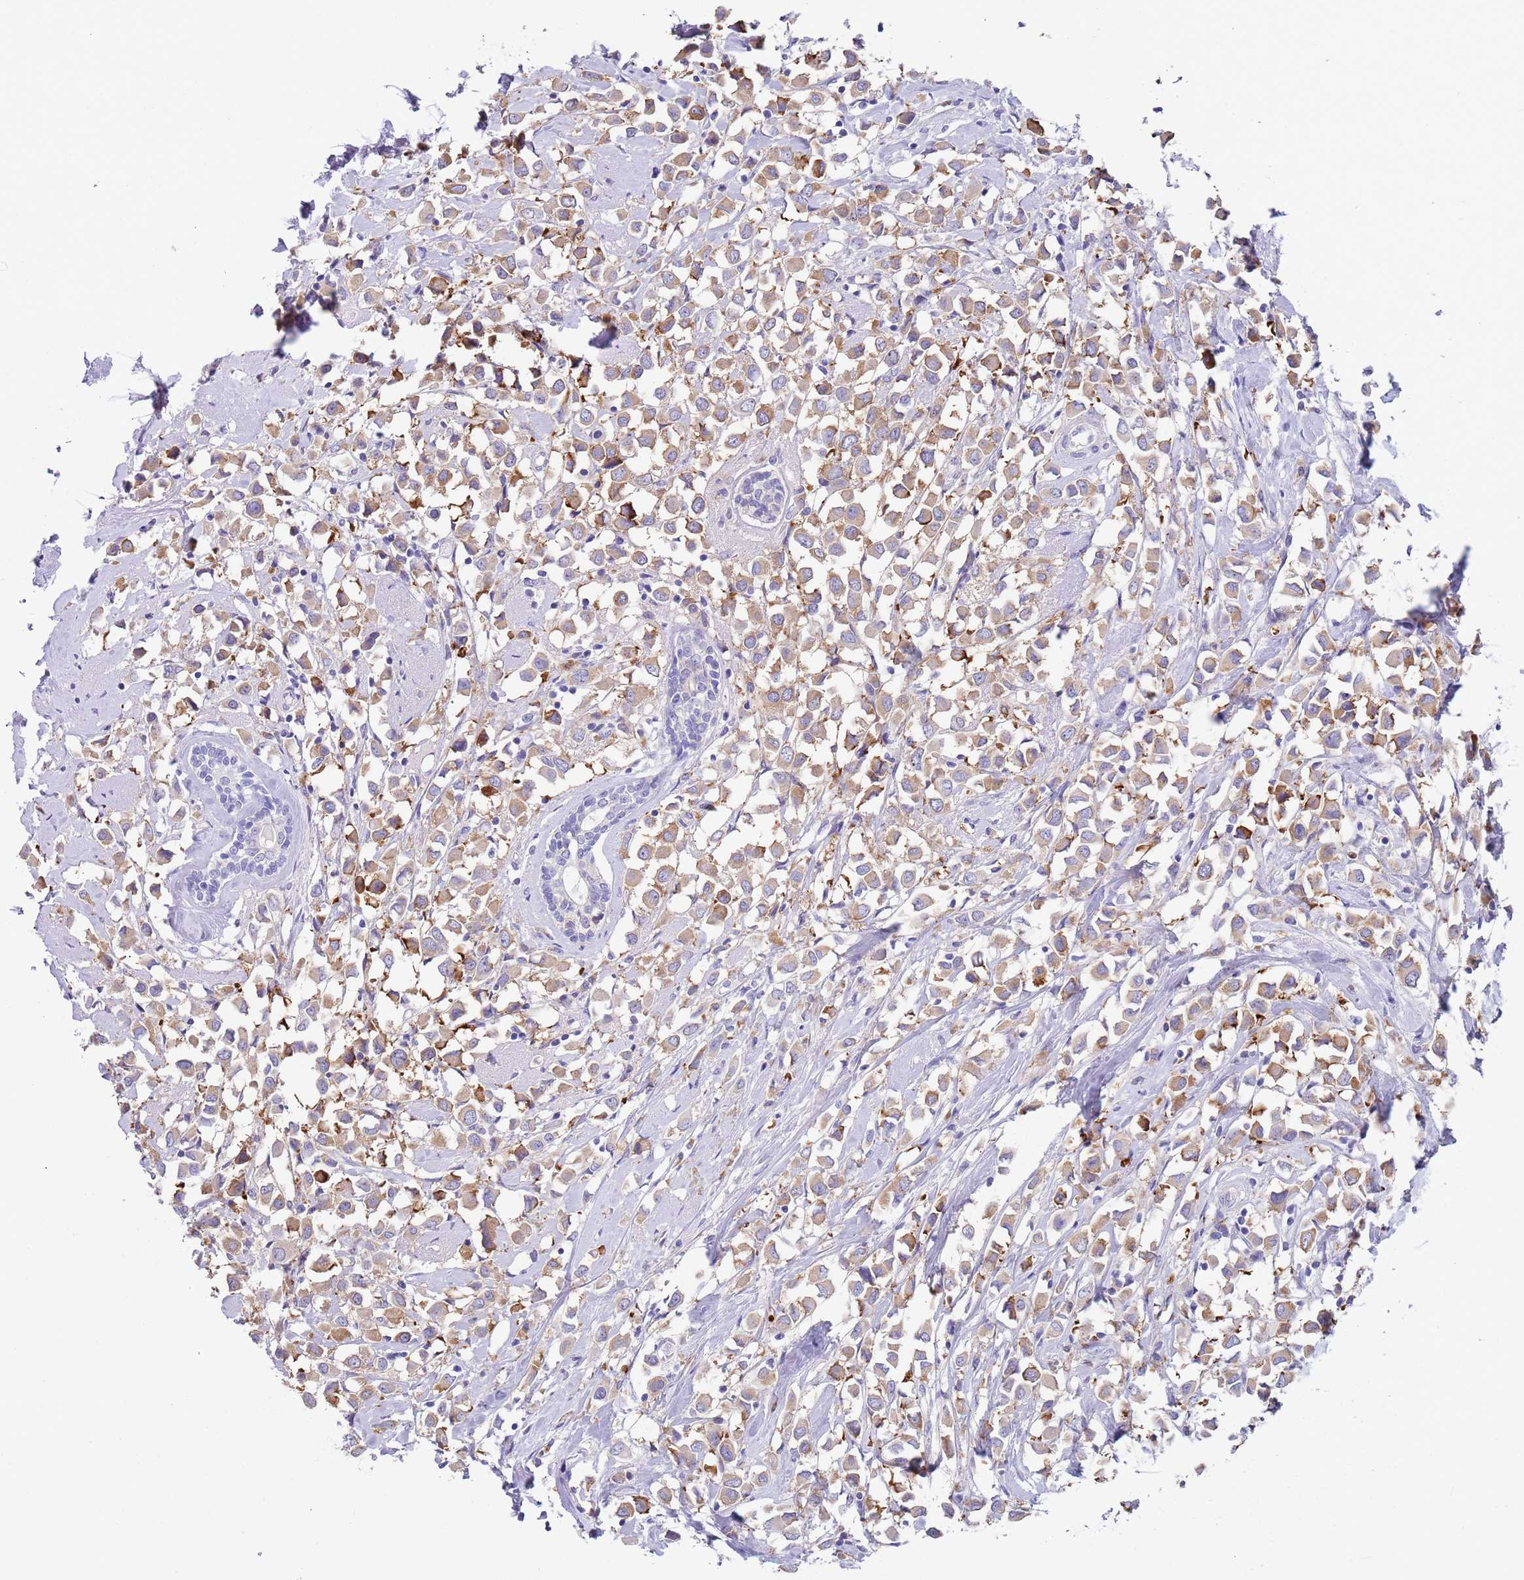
{"staining": {"intensity": "moderate", "quantity": ">75%", "location": "cytoplasmic/membranous"}, "tissue": "breast cancer", "cell_type": "Tumor cells", "image_type": "cancer", "snomed": [{"axis": "morphology", "description": "Duct carcinoma"}, {"axis": "topography", "description": "Breast"}], "caption": "Protein staining of breast infiltrating ductal carcinoma tissue exhibits moderate cytoplasmic/membranous staining in about >75% of tumor cells.", "gene": "TYW1", "patient": {"sex": "female", "age": 61}}